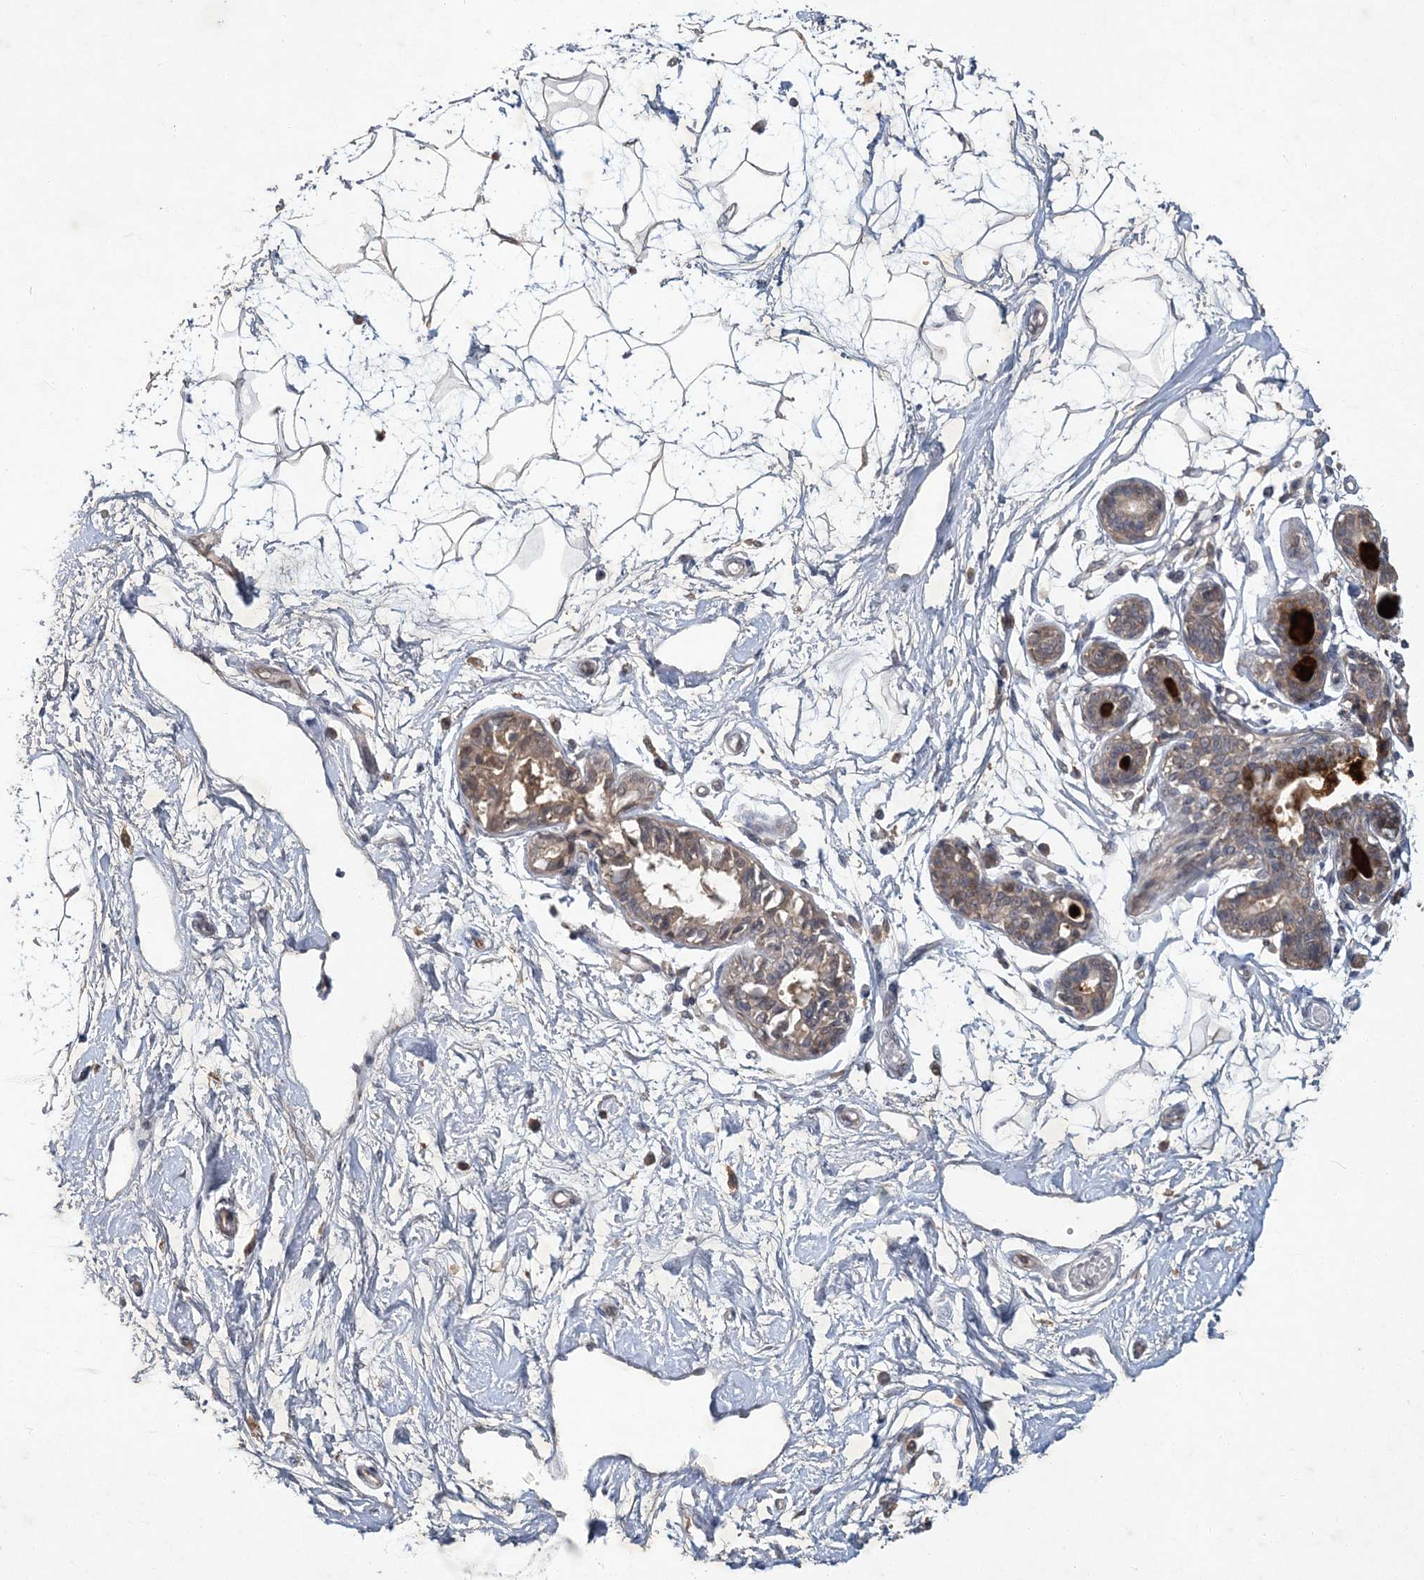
{"staining": {"intensity": "weak", "quantity": ">75%", "location": "cytoplasmic/membranous"}, "tissue": "breast", "cell_type": "Adipocytes", "image_type": "normal", "snomed": [{"axis": "morphology", "description": "Normal tissue, NOS"}, {"axis": "topography", "description": "Breast"}], "caption": "Protein staining by immunohistochemistry (IHC) demonstrates weak cytoplasmic/membranous staining in about >75% of adipocytes in normal breast. (DAB (3,3'-diaminobenzidine) IHC, brown staining for protein, blue staining for nuclei).", "gene": "RNF25", "patient": {"sex": "female", "age": 45}}